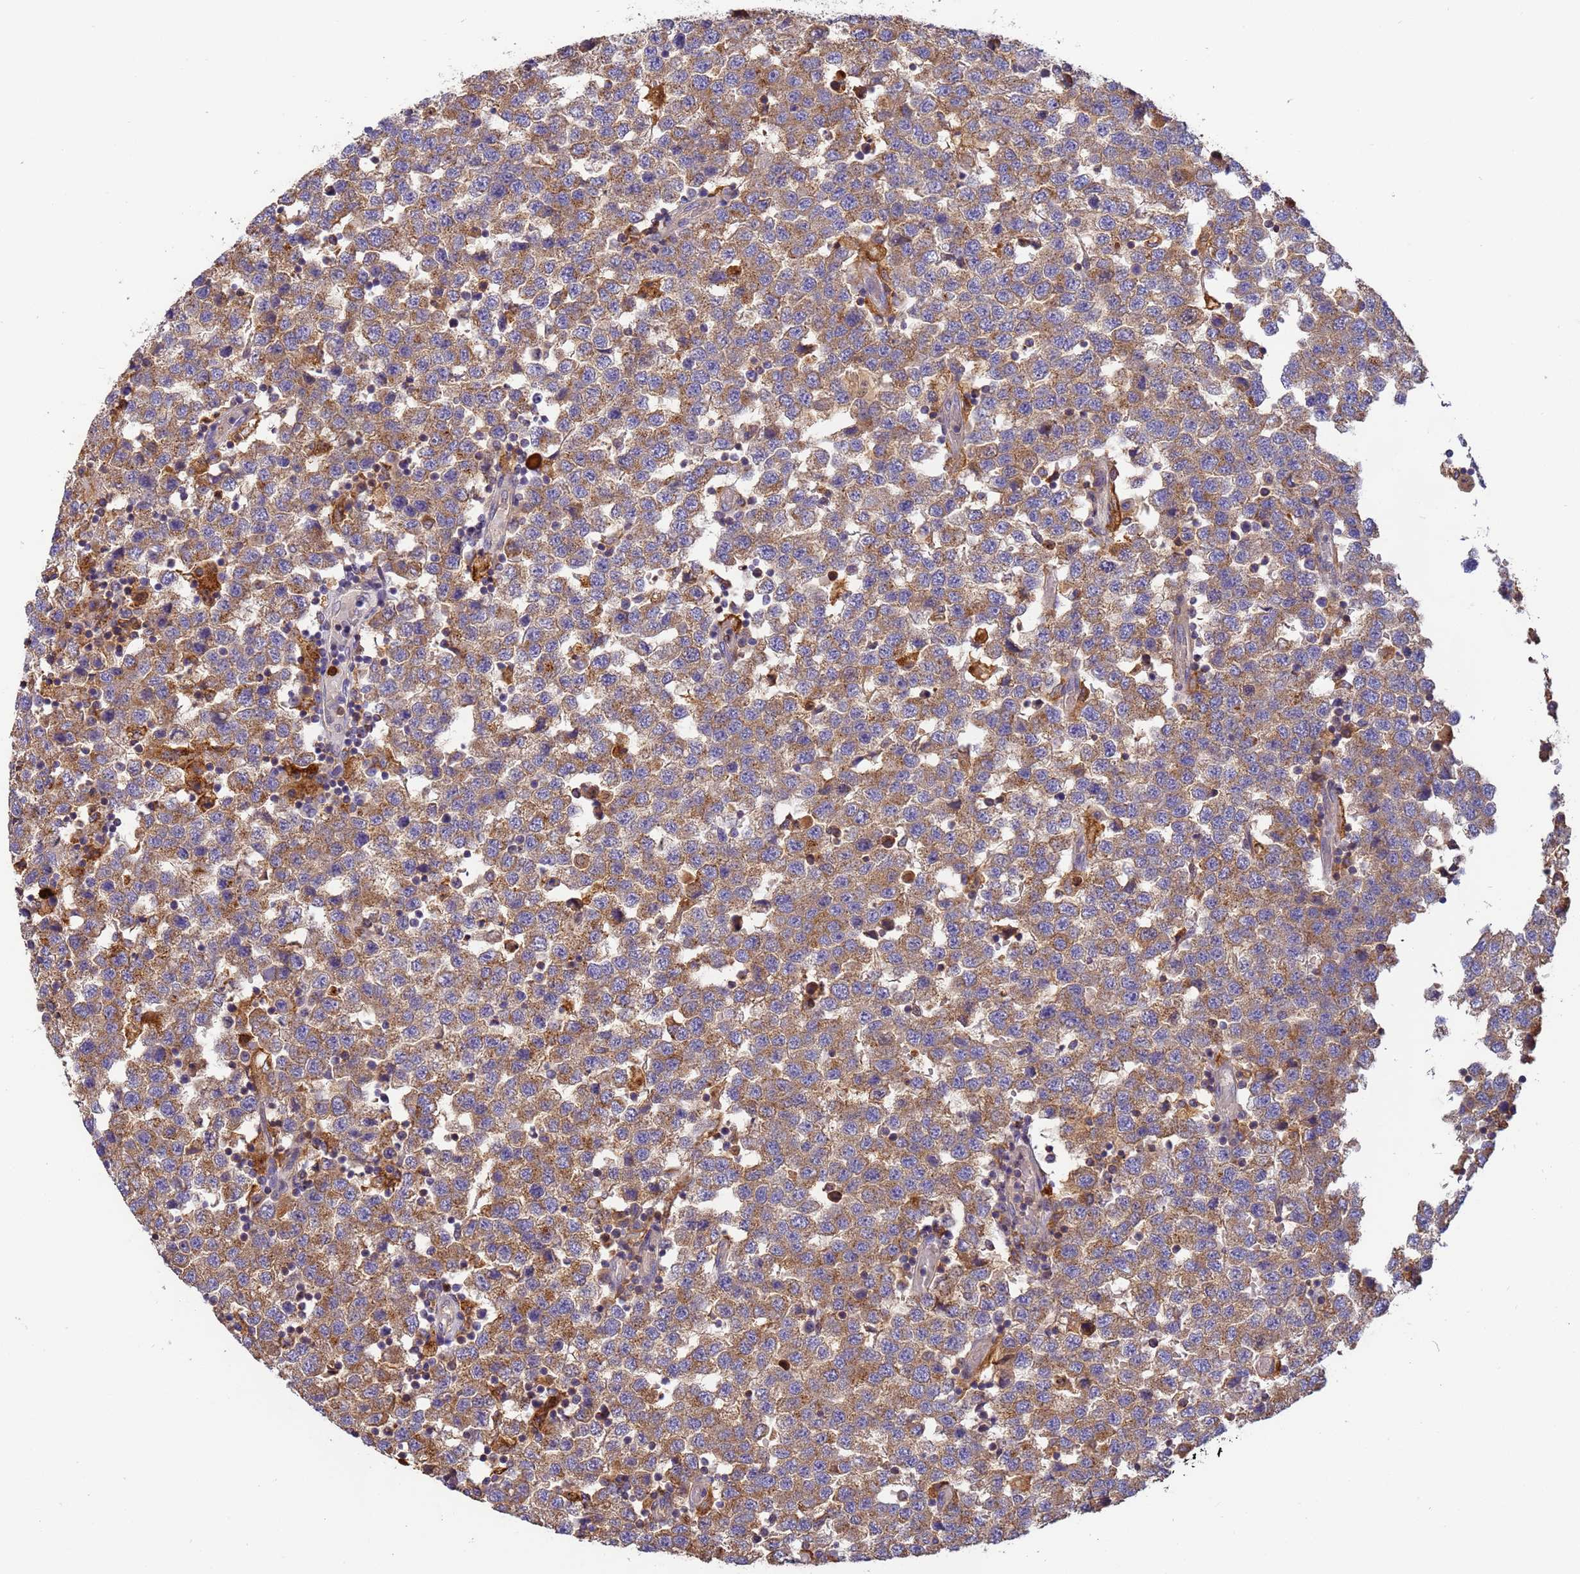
{"staining": {"intensity": "moderate", "quantity": ">75%", "location": "cytoplasmic/membranous"}, "tissue": "testis cancer", "cell_type": "Tumor cells", "image_type": "cancer", "snomed": [{"axis": "morphology", "description": "Seminoma, NOS"}, {"axis": "topography", "description": "Testis"}], "caption": "Protein staining exhibits moderate cytoplasmic/membranous staining in approximately >75% of tumor cells in testis cancer. Using DAB (brown) and hematoxylin (blue) stains, captured at high magnification using brightfield microscopy.", "gene": "M6PR", "patient": {"sex": "male", "age": 34}}